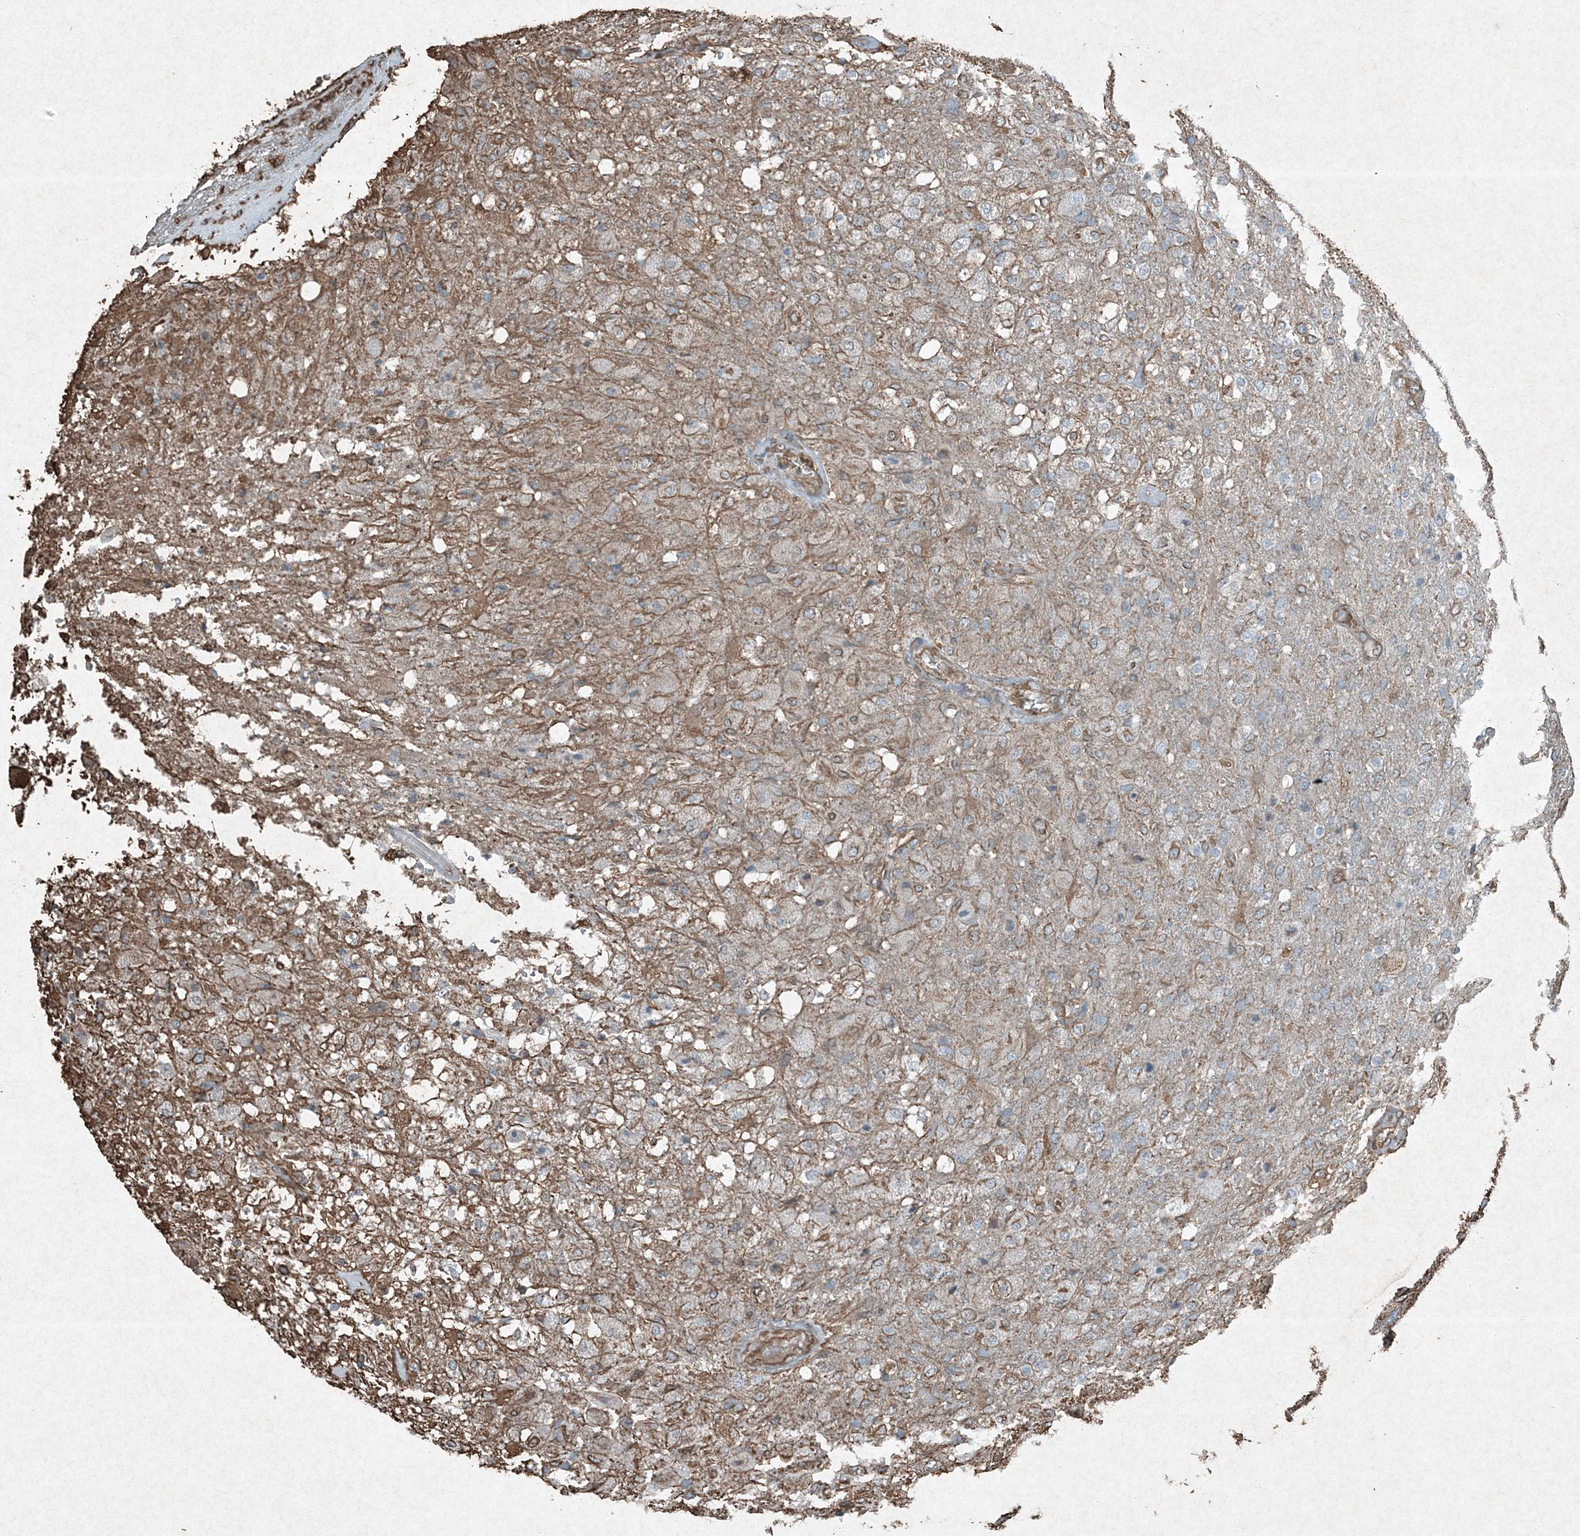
{"staining": {"intensity": "weak", "quantity": "<25%", "location": "cytoplasmic/membranous"}, "tissue": "glioma", "cell_type": "Tumor cells", "image_type": "cancer", "snomed": [{"axis": "morphology", "description": "Normal tissue, NOS"}, {"axis": "morphology", "description": "Glioma, malignant, High grade"}, {"axis": "topography", "description": "Cerebral cortex"}], "caption": "Tumor cells are negative for brown protein staining in glioma. (Brightfield microscopy of DAB (3,3'-diaminobenzidine) immunohistochemistry at high magnification).", "gene": "RYK", "patient": {"sex": "male", "age": 77}}